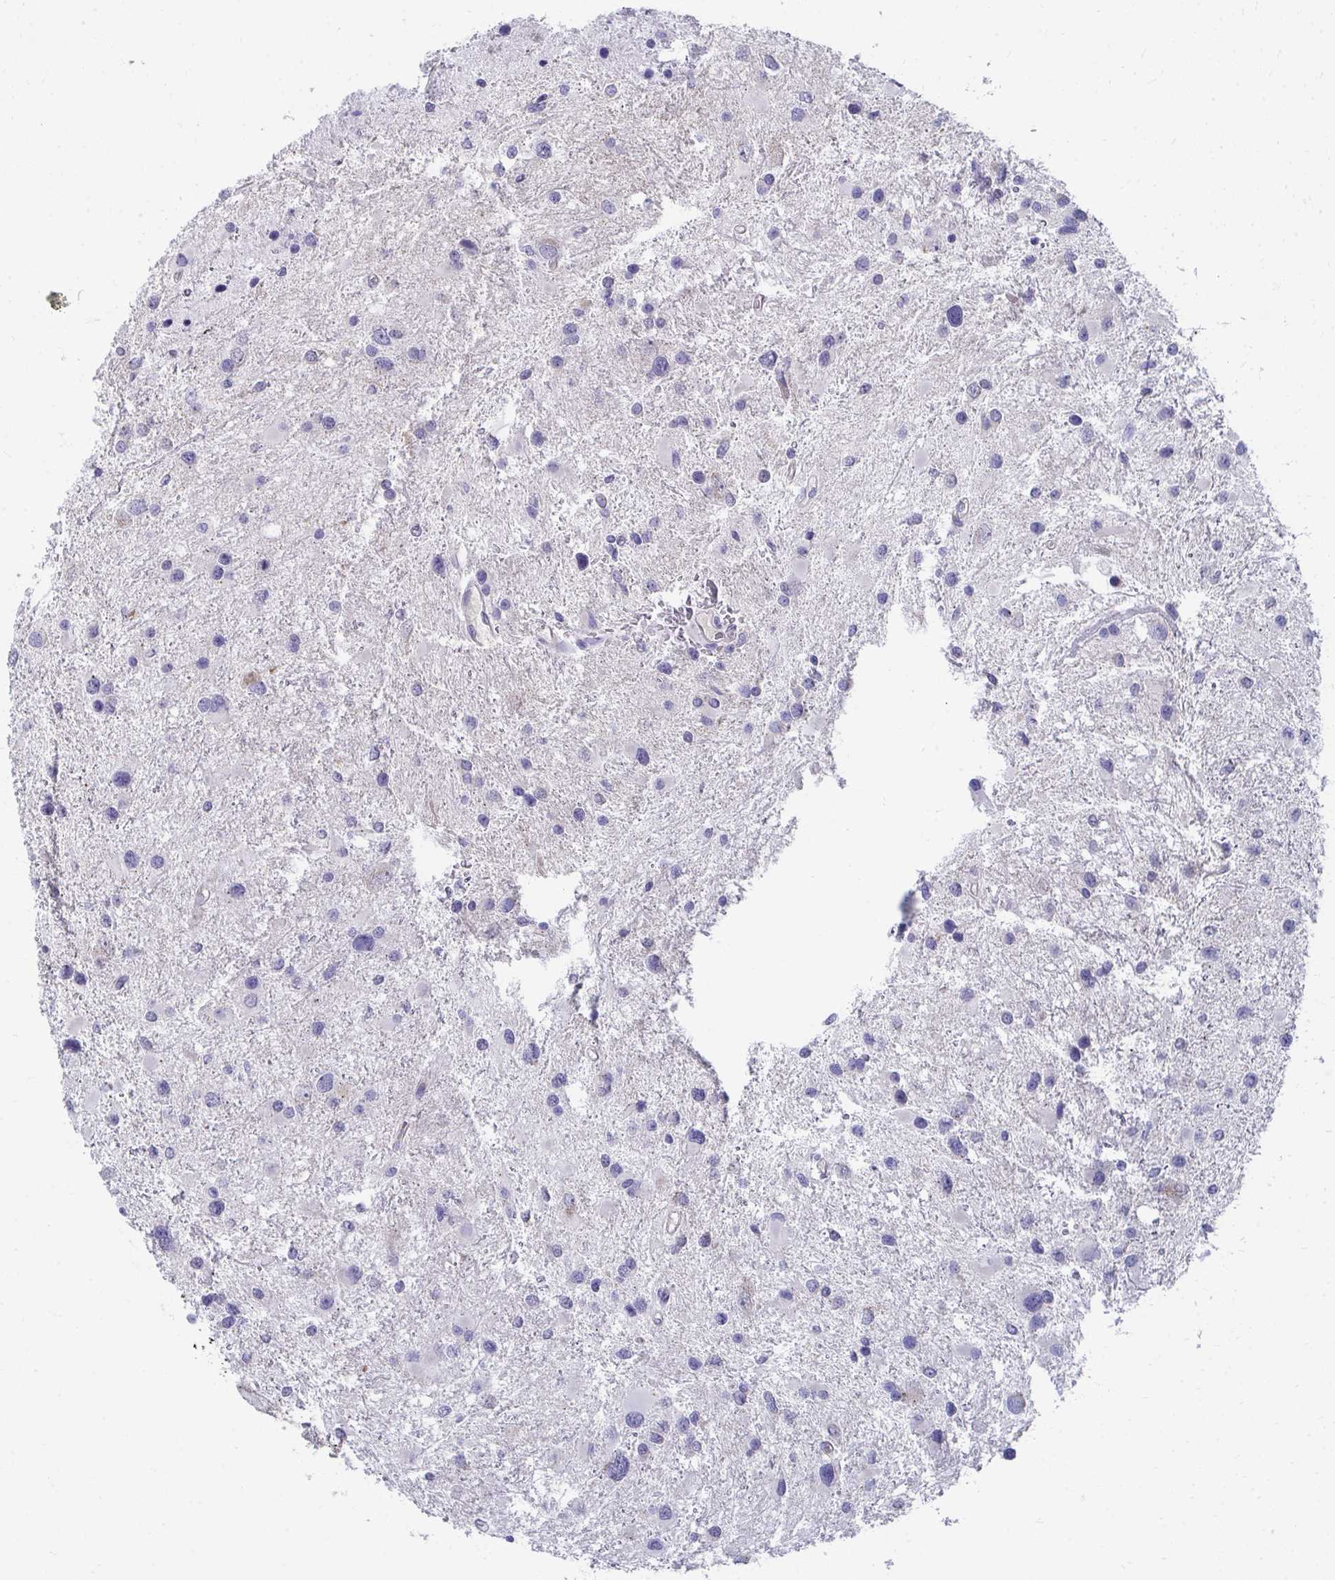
{"staining": {"intensity": "negative", "quantity": "none", "location": "none"}, "tissue": "glioma", "cell_type": "Tumor cells", "image_type": "cancer", "snomed": [{"axis": "morphology", "description": "Glioma, malignant, Low grade"}, {"axis": "topography", "description": "Brain"}], "caption": "This is an immunohistochemistry (IHC) micrograph of human glioma. There is no positivity in tumor cells.", "gene": "TMPRSS2", "patient": {"sex": "female", "age": 32}}